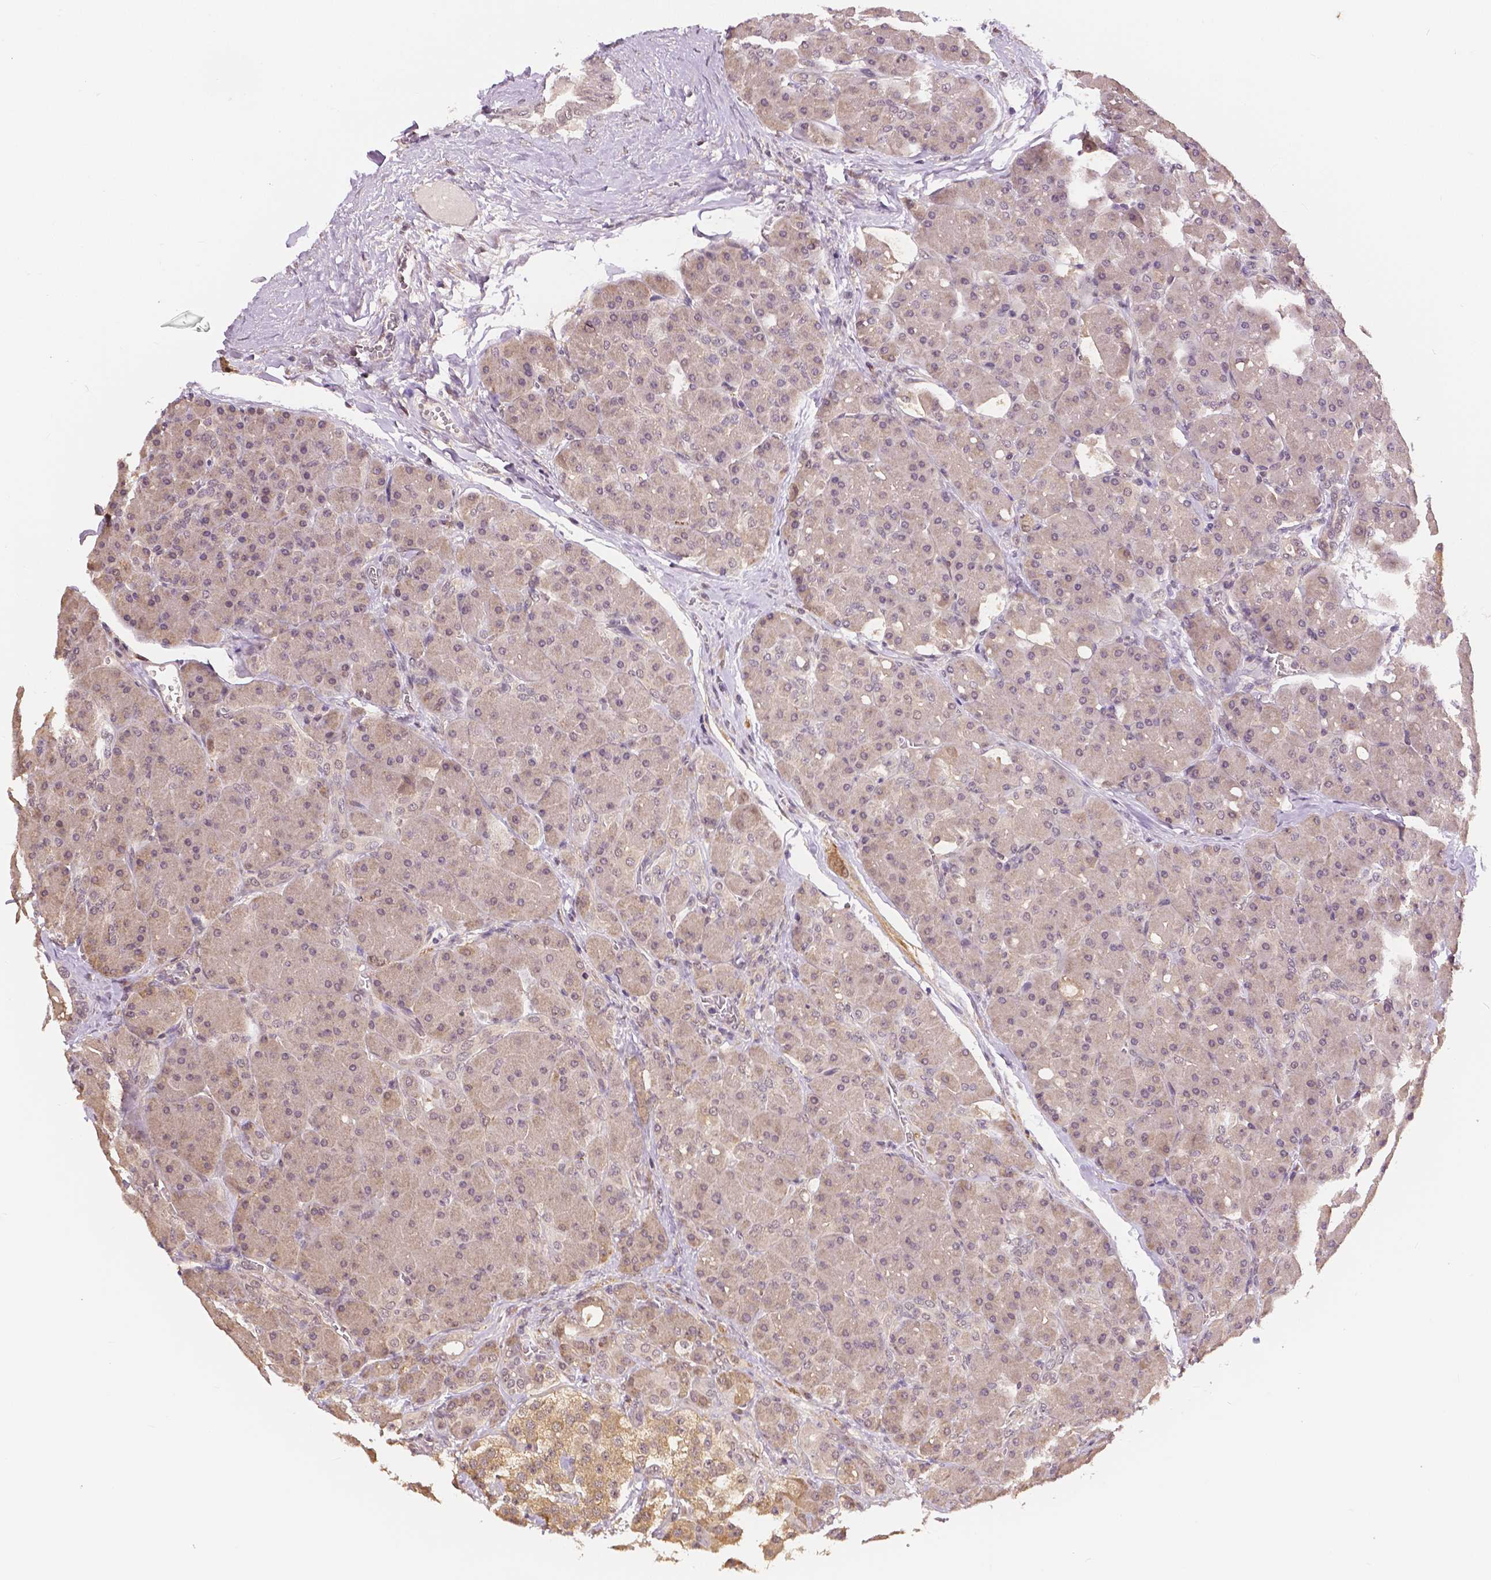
{"staining": {"intensity": "weak", "quantity": "<25%", "location": "cytoplasmic/membranous"}, "tissue": "pancreas", "cell_type": "Exocrine glandular cells", "image_type": "normal", "snomed": [{"axis": "morphology", "description": "Normal tissue, NOS"}, {"axis": "topography", "description": "Pancreas"}], "caption": "Immunohistochemistry (IHC) photomicrograph of benign pancreas: pancreas stained with DAB (3,3'-diaminobenzidine) shows no significant protein expression in exocrine glandular cells.", "gene": "MAP1LC3B", "patient": {"sex": "male", "age": 55}}